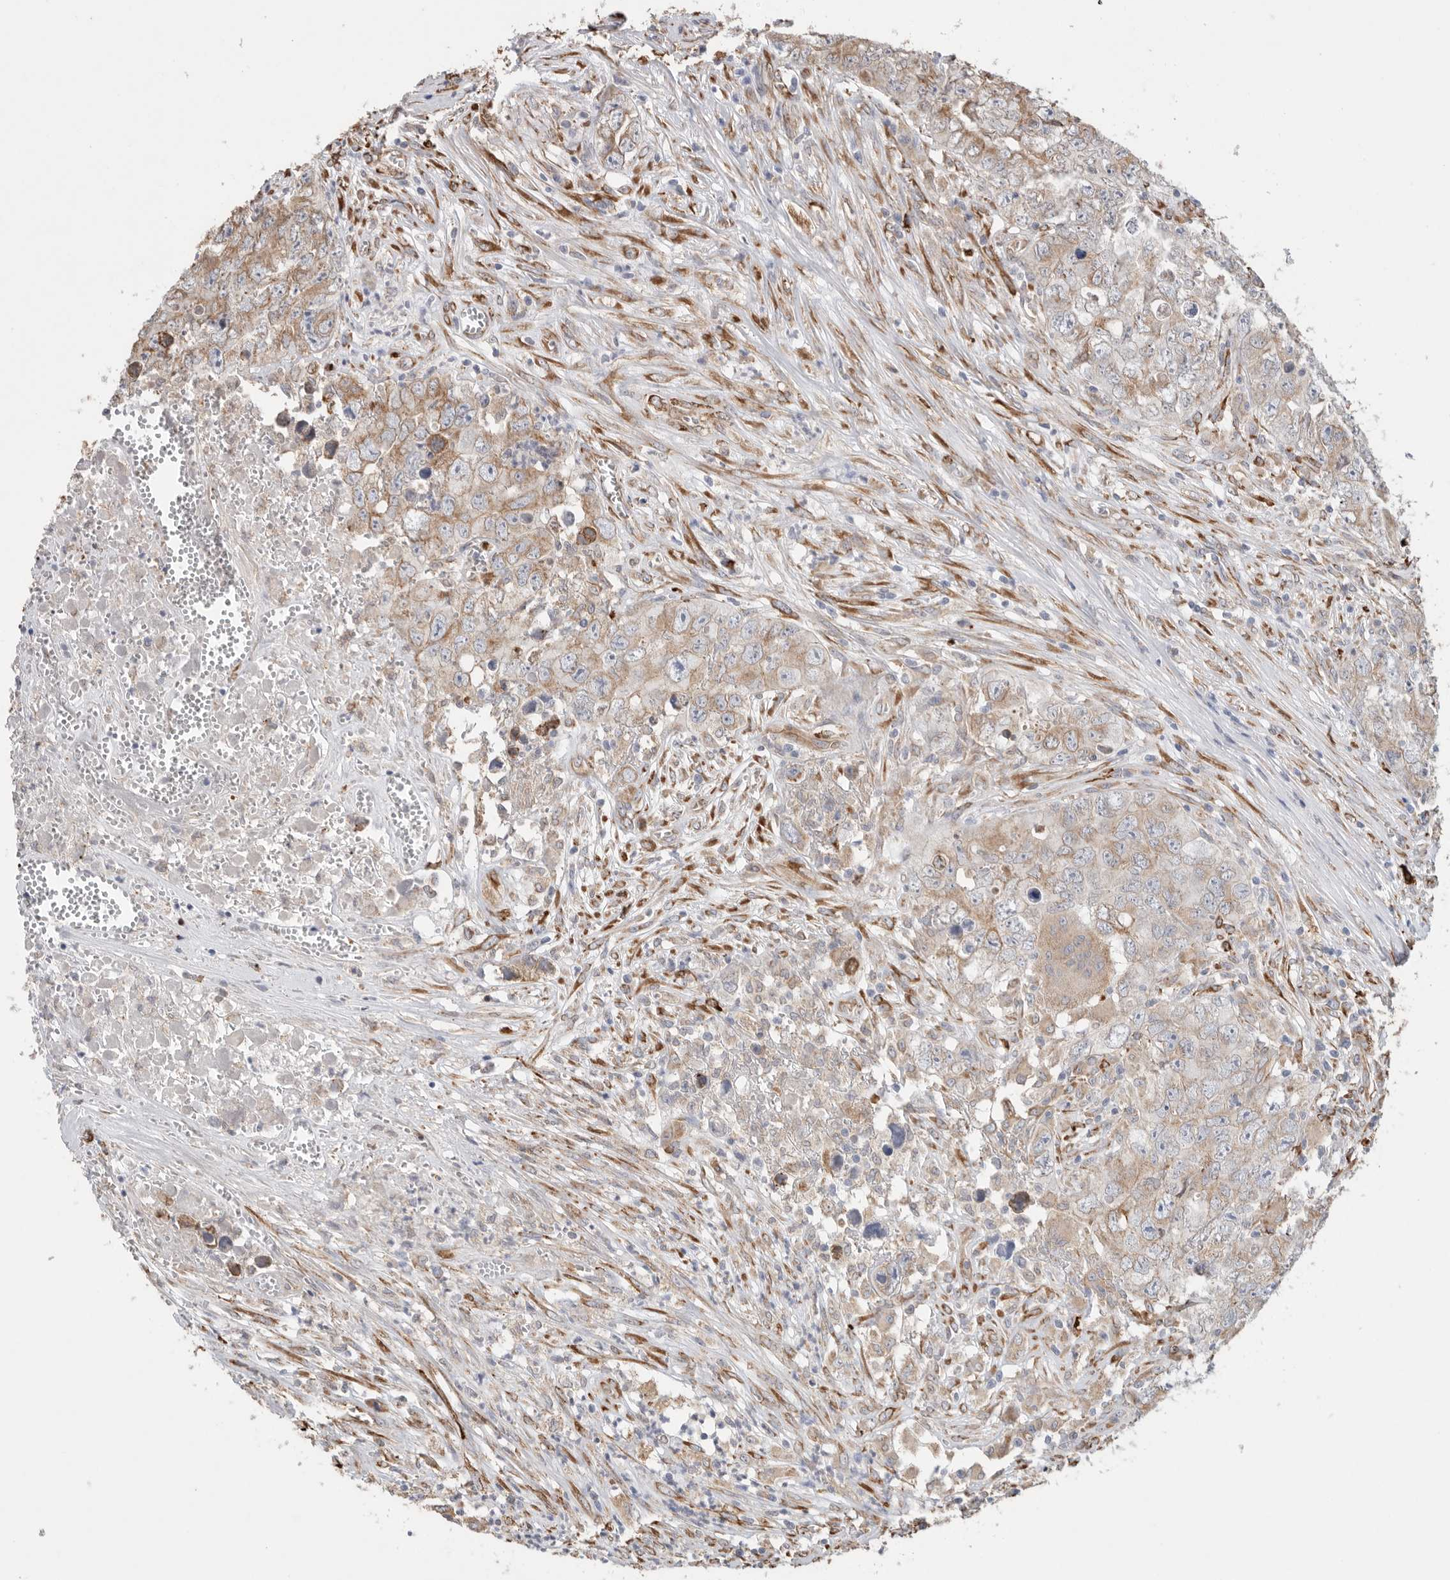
{"staining": {"intensity": "weak", "quantity": ">75%", "location": "cytoplasmic/membranous"}, "tissue": "testis cancer", "cell_type": "Tumor cells", "image_type": "cancer", "snomed": [{"axis": "morphology", "description": "Seminoma, NOS"}, {"axis": "morphology", "description": "Carcinoma, Embryonal, NOS"}, {"axis": "topography", "description": "Testis"}], "caption": "About >75% of tumor cells in human testis cancer reveal weak cytoplasmic/membranous protein expression as visualized by brown immunohistochemical staining.", "gene": "BLOC1S5", "patient": {"sex": "male", "age": 43}}